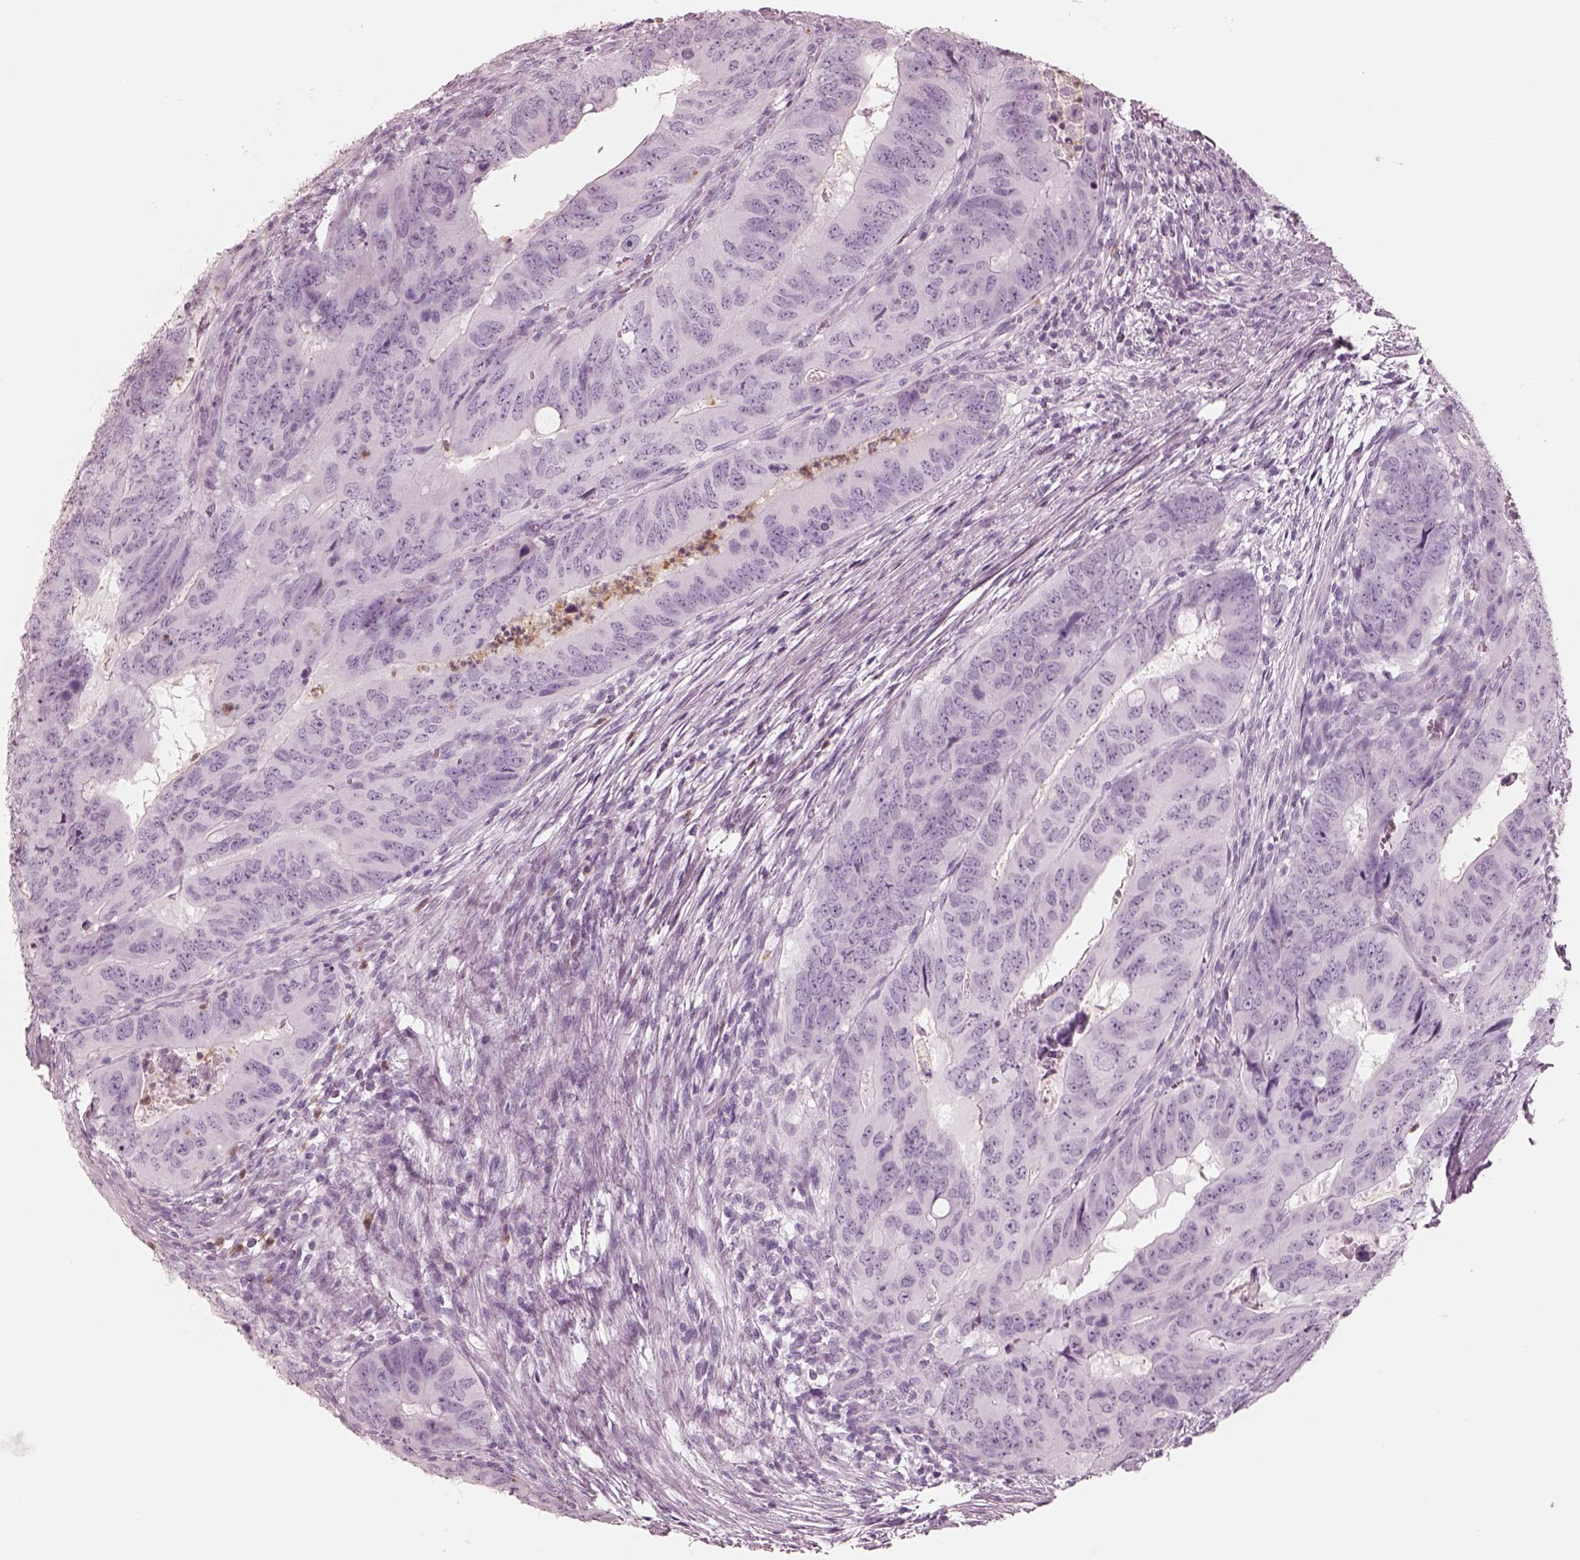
{"staining": {"intensity": "negative", "quantity": "none", "location": "none"}, "tissue": "colorectal cancer", "cell_type": "Tumor cells", "image_type": "cancer", "snomed": [{"axis": "morphology", "description": "Adenocarcinoma, NOS"}, {"axis": "topography", "description": "Colon"}], "caption": "Tumor cells are negative for protein expression in human colorectal cancer (adenocarcinoma).", "gene": "ELANE", "patient": {"sex": "male", "age": 79}}